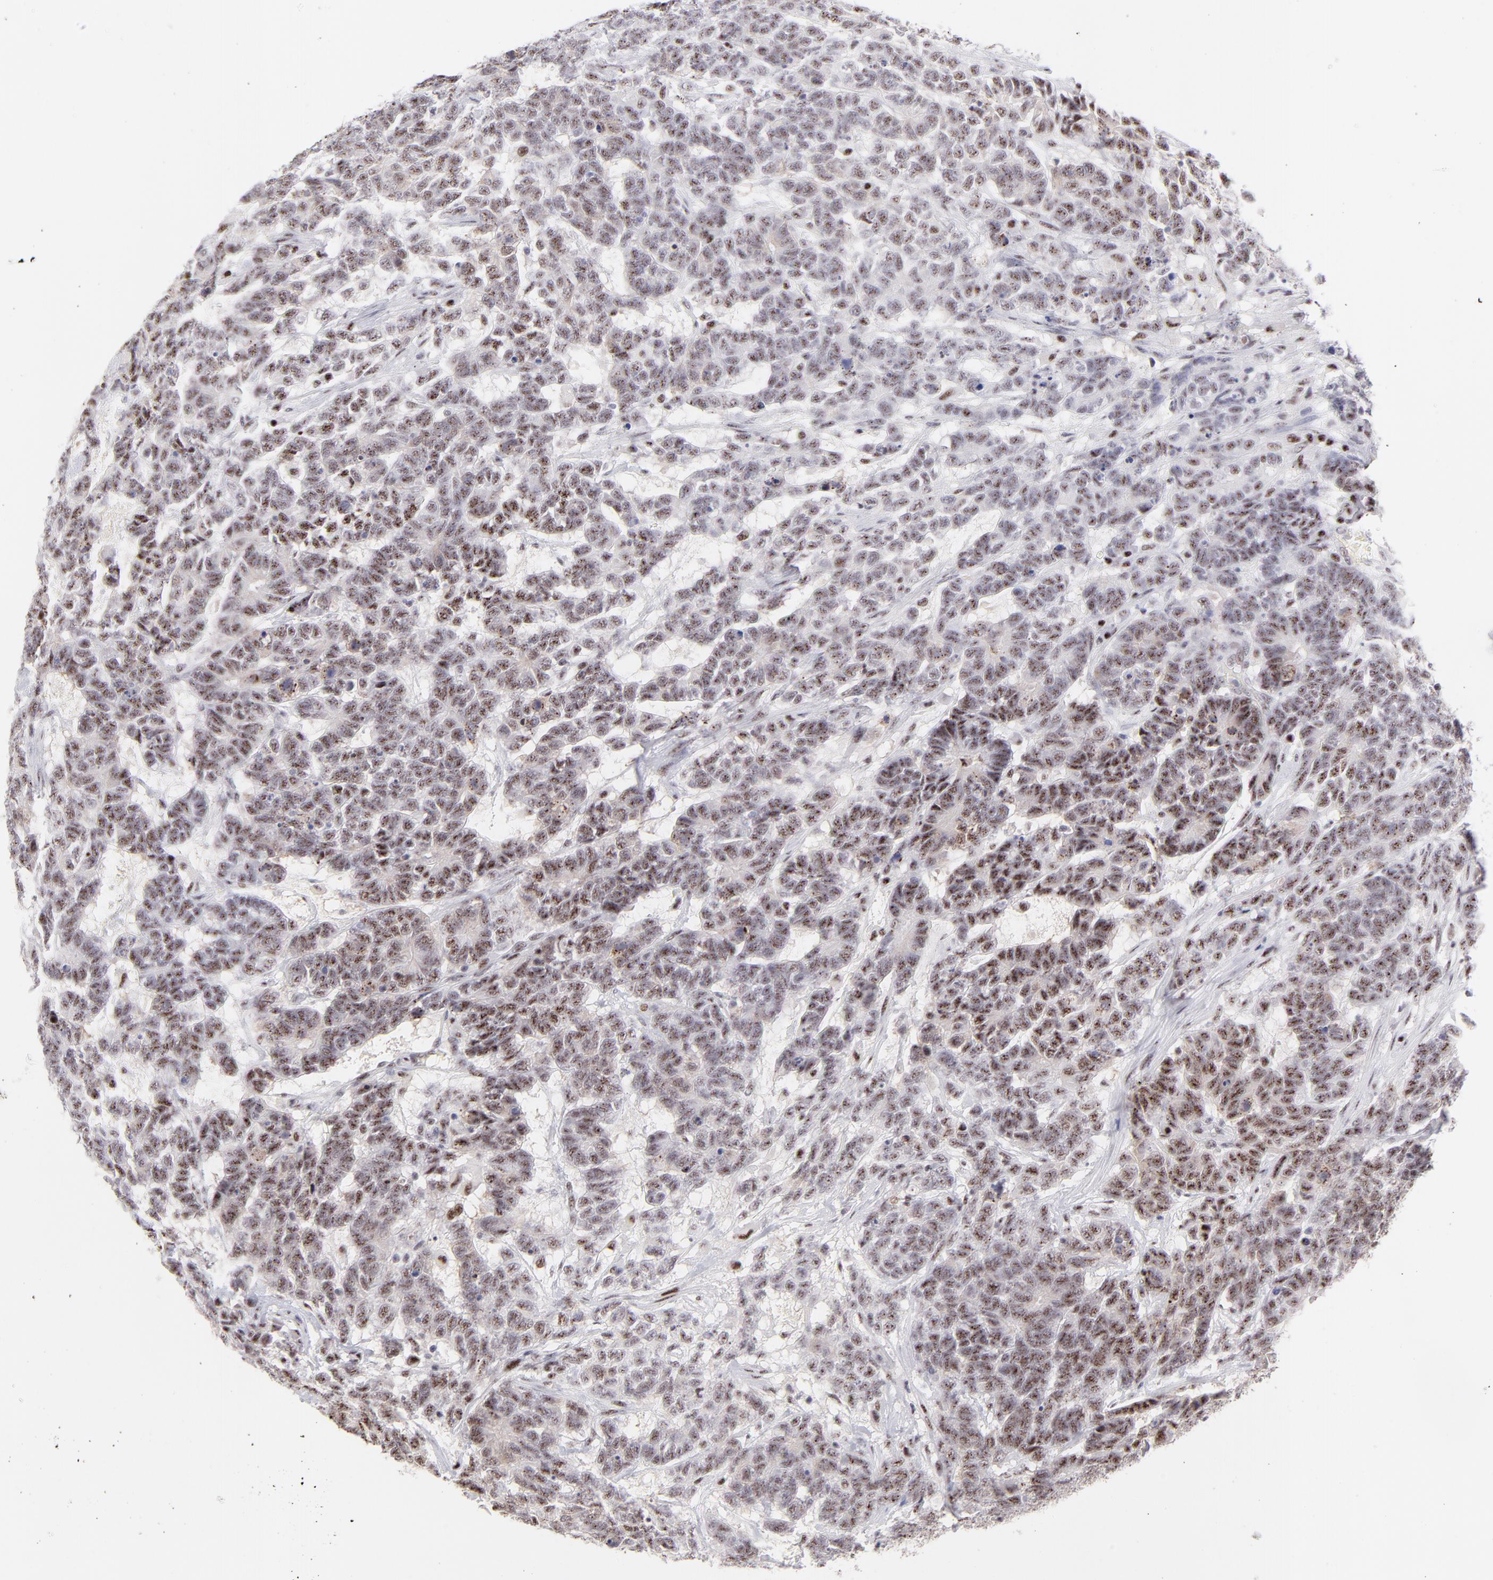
{"staining": {"intensity": "moderate", "quantity": ">75%", "location": "nuclear"}, "tissue": "testis cancer", "cell_type": "Tumor cells", "image_type": "cancer", "snomed": [{"axis": "morphology", "description": "Carcinoma, Embryonal, NOS"}, {"axis": "topography", "description": "Testis"}], "caption": "Testis embryonal carcinoma stained for a protein (brown) displays moderate nuclear positive staining in approximately >75% of tumor cells.", "gene": "CDC25C", "patient": {"sex": "male", "age": 26}}